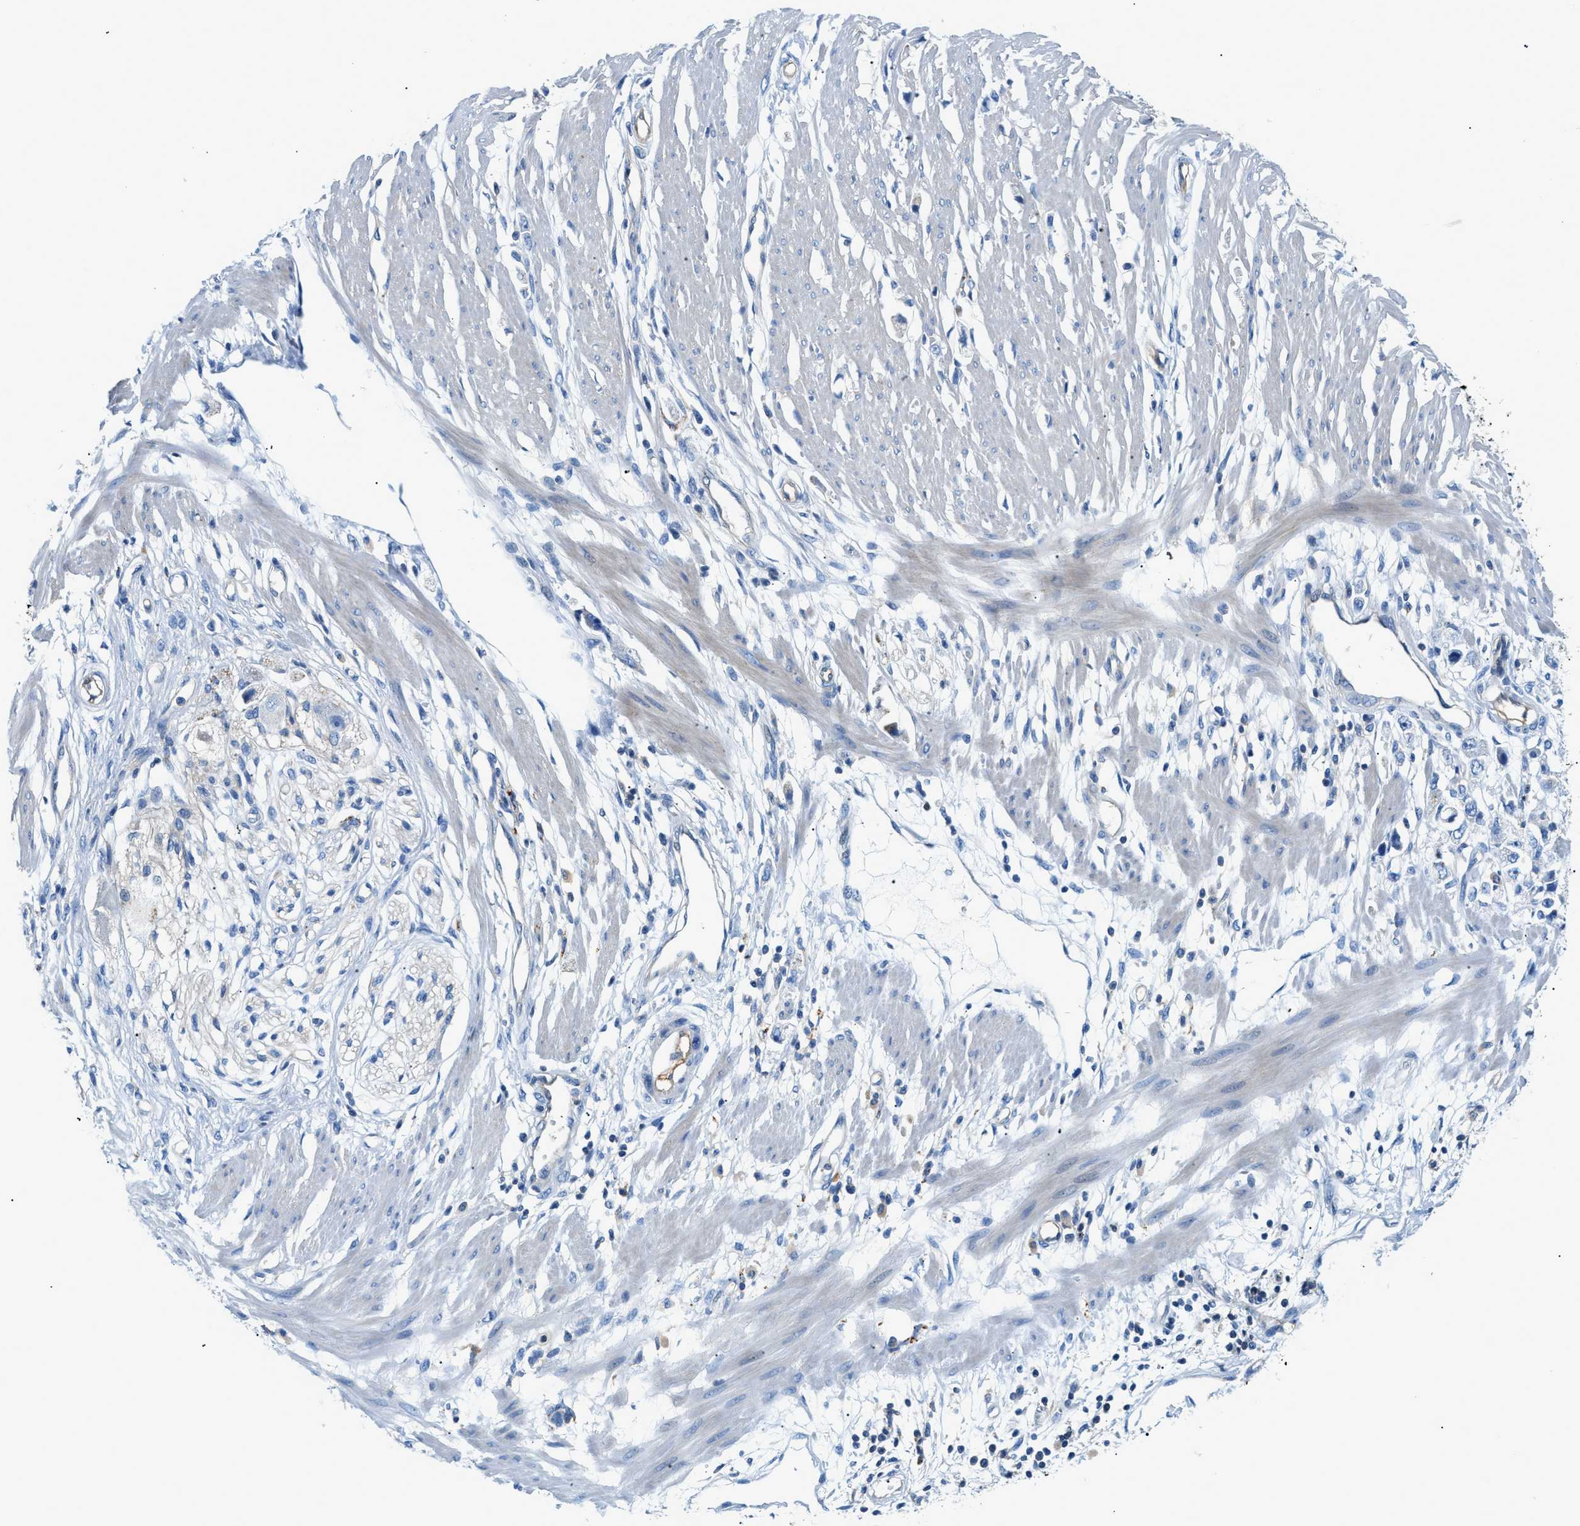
{"staining": {"intensity": "negative", "quantity": "none", "location": "none"}, "tissue": "stomach cancer", "cell_type": "Tumor cells", "image_type": "cancer", "snomed": [{"axis": "morphology", "description": "Adenocarcinoma, NOS"}, {"axis": "topography", "description": "Stomach"}], "caption": "Histopathology image shows no protein positivity in tumor cells of stomach cancer tissue.", "gene": "ORAI1", "patient": {"sex": "female", "age": 59}}